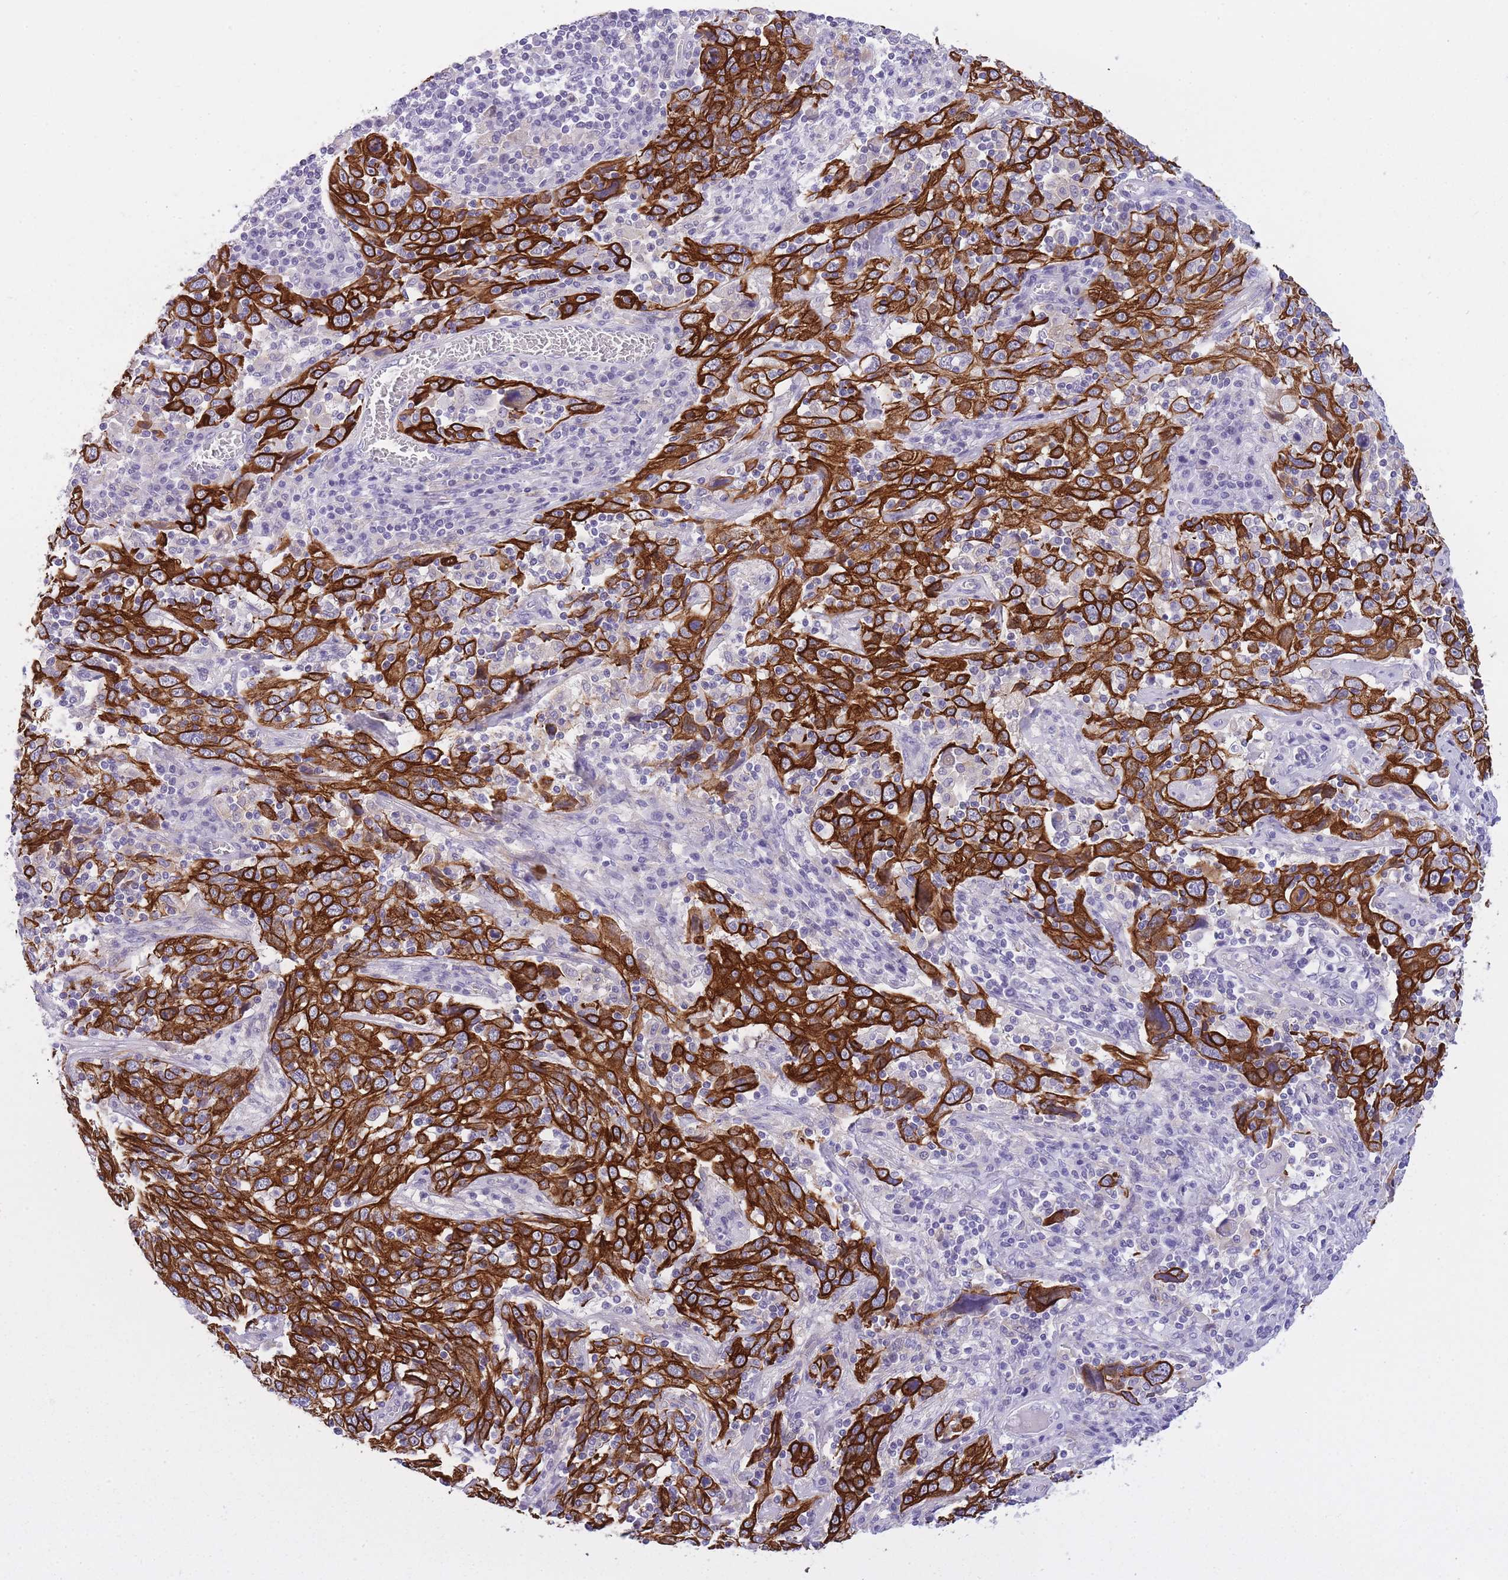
{"staining": {"intensity": "strong", "quantity": ">75%", "location": "cytoplasmic/membranous"}, "tissue": "cervical cancer", "cell_type": "Tumor cells", "image_type": "cancer", "snomed": [{"axis": "morphology", "description": "Squamous cell carcinoma, NOS"}, {"axis": "topography", "description": "Cervix"}], "caption": "Strong cytoplasmic/membranous staining for a protein is seen in about >75% of tumor cells of squamous cell carcinoma (cervical) using immunohistochemistry (IHC).", "gene": "RADX", "patient": {"sex": "female", "age": 46}}